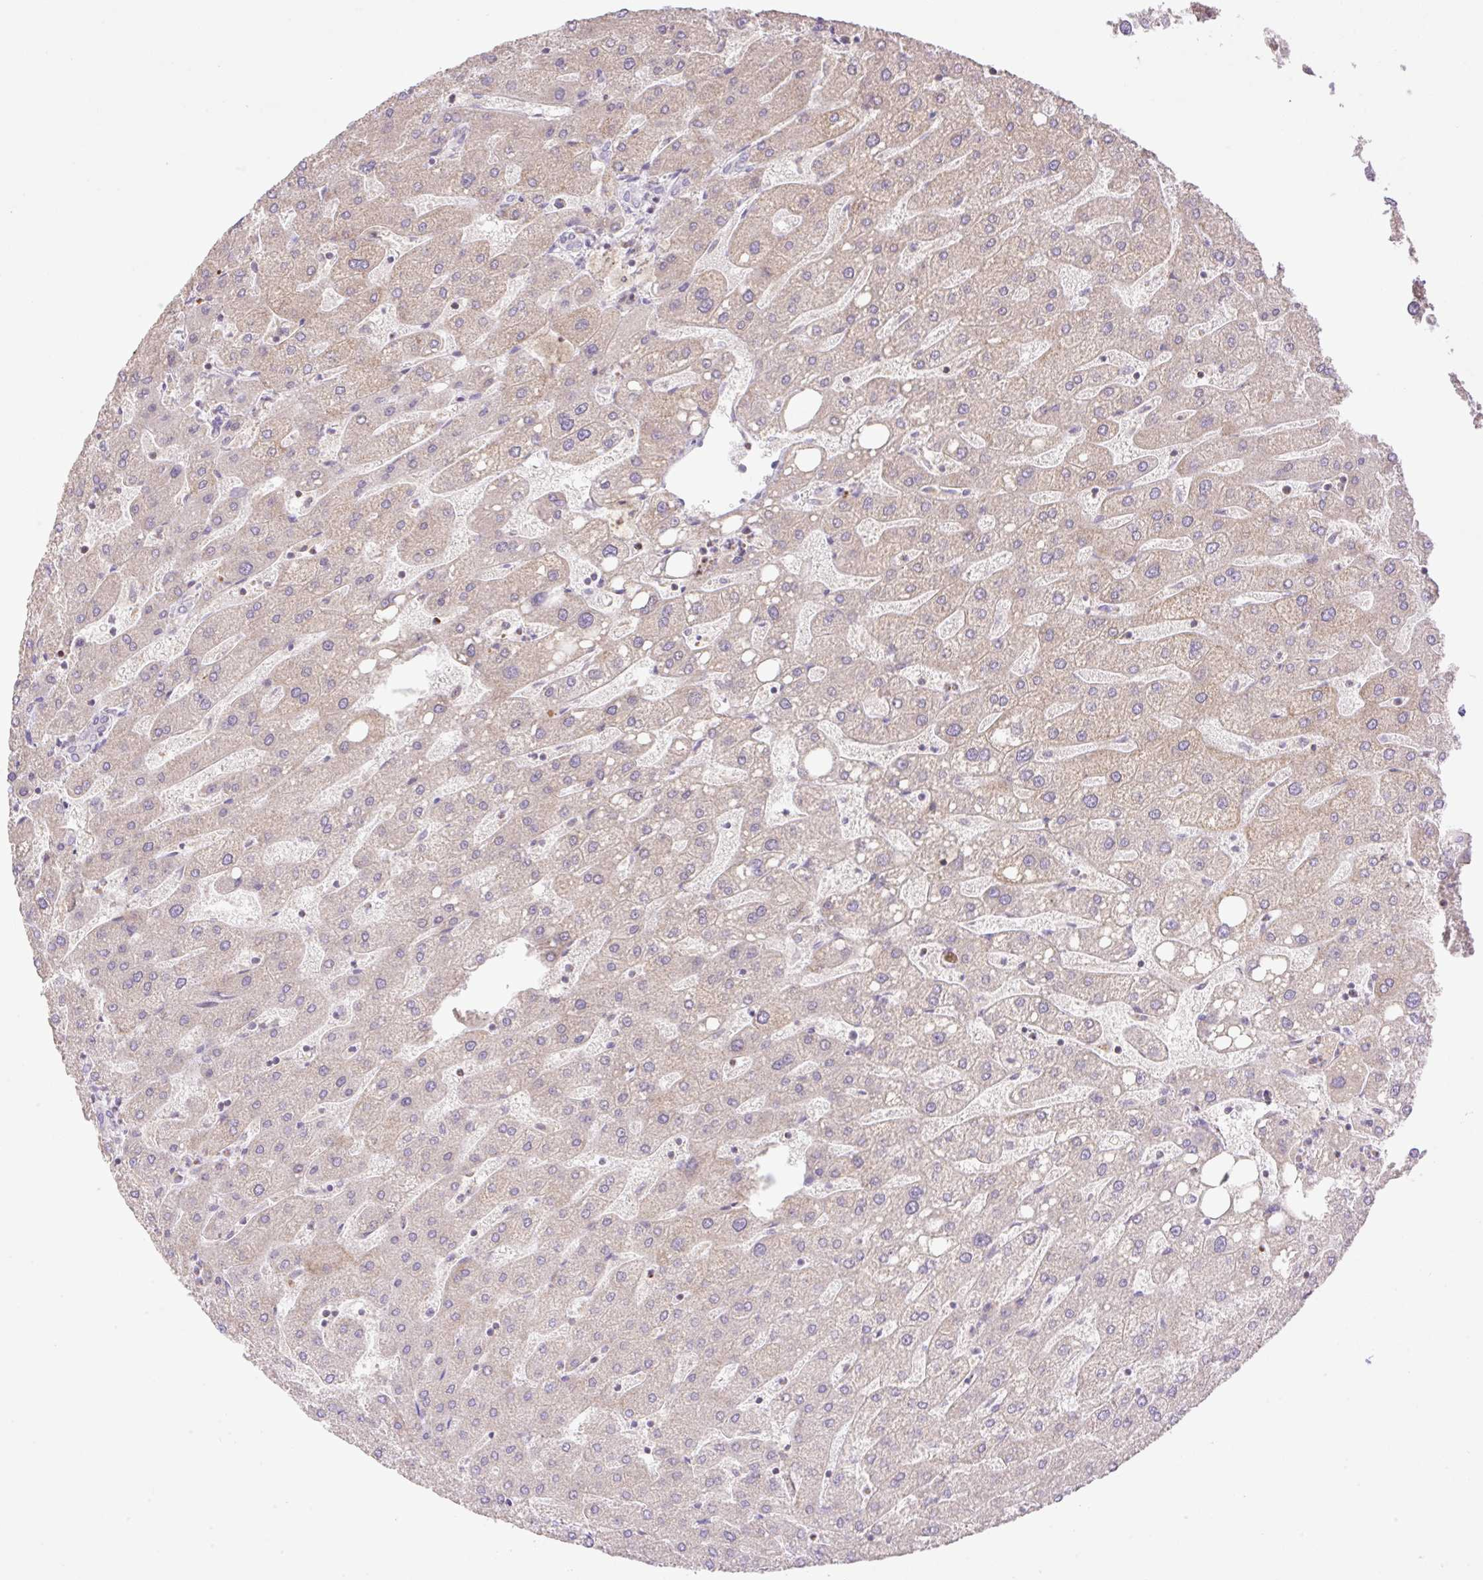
{"staining": {"intensity": "negative", "quantity": "none", "location": "none"}, "tissue": "liver", "cell_type": "Cholangiocytes", "image_type": "normal", "snomed": [{"axis": "morphology", "description": "Normal tissue, NOS"}, {"axis": "topography", "description": "Liver"}], "caption": "The immunohistochemistry image has no significant expression in cholangiocytes of liver. (DAB (3,3'-diaminobenzidine) immunohistochemistry (IHC), high magnification).", "gene": "VPS25", "patient": {"sex": "male", "age": 67}}